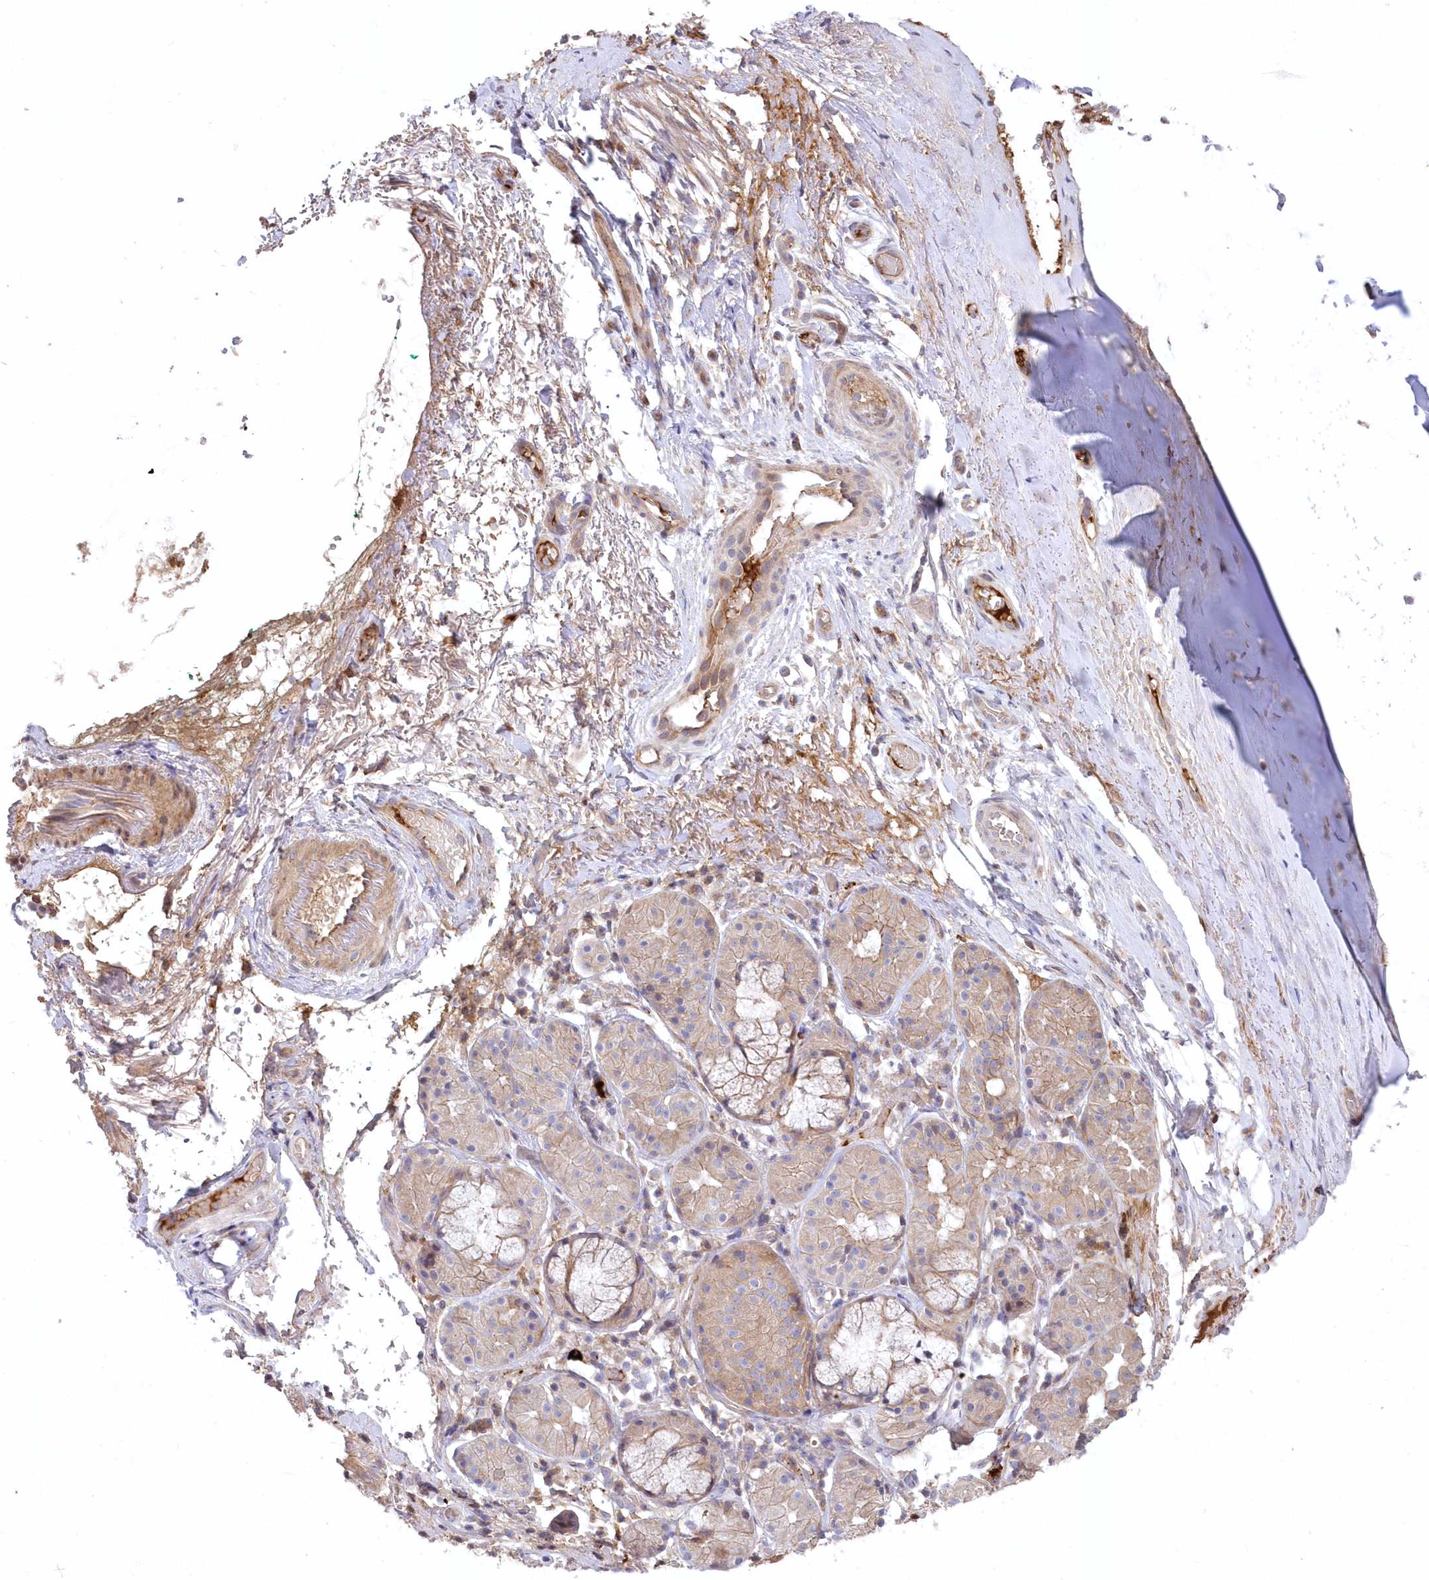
{"staining": {"intensity": "negative", "quantity": "none", "location": "none"}, "tissue": "adipose tissue", "cell_type": "Adipocytes", "image_type": "normal", "snomed": [{"axis": "morphology", "description": "Normal tissue, NOS"}, {"axis": "morphology", "description": "Basal cell carcinoma"}, {"axis": "topography", "description": "Cartilage tissue"}, {"axis": "topography", "description": "Nasopharynx"}, {"axis": "topography", "description": "Oral tissue"}], "caption": "IHC histopathology image of normal human adipose tissue stained for a protein (brown), which displays no positivity in adipocytes.", "gene": "WBP1L", "patient": {"sex": "female", "age": 77}}